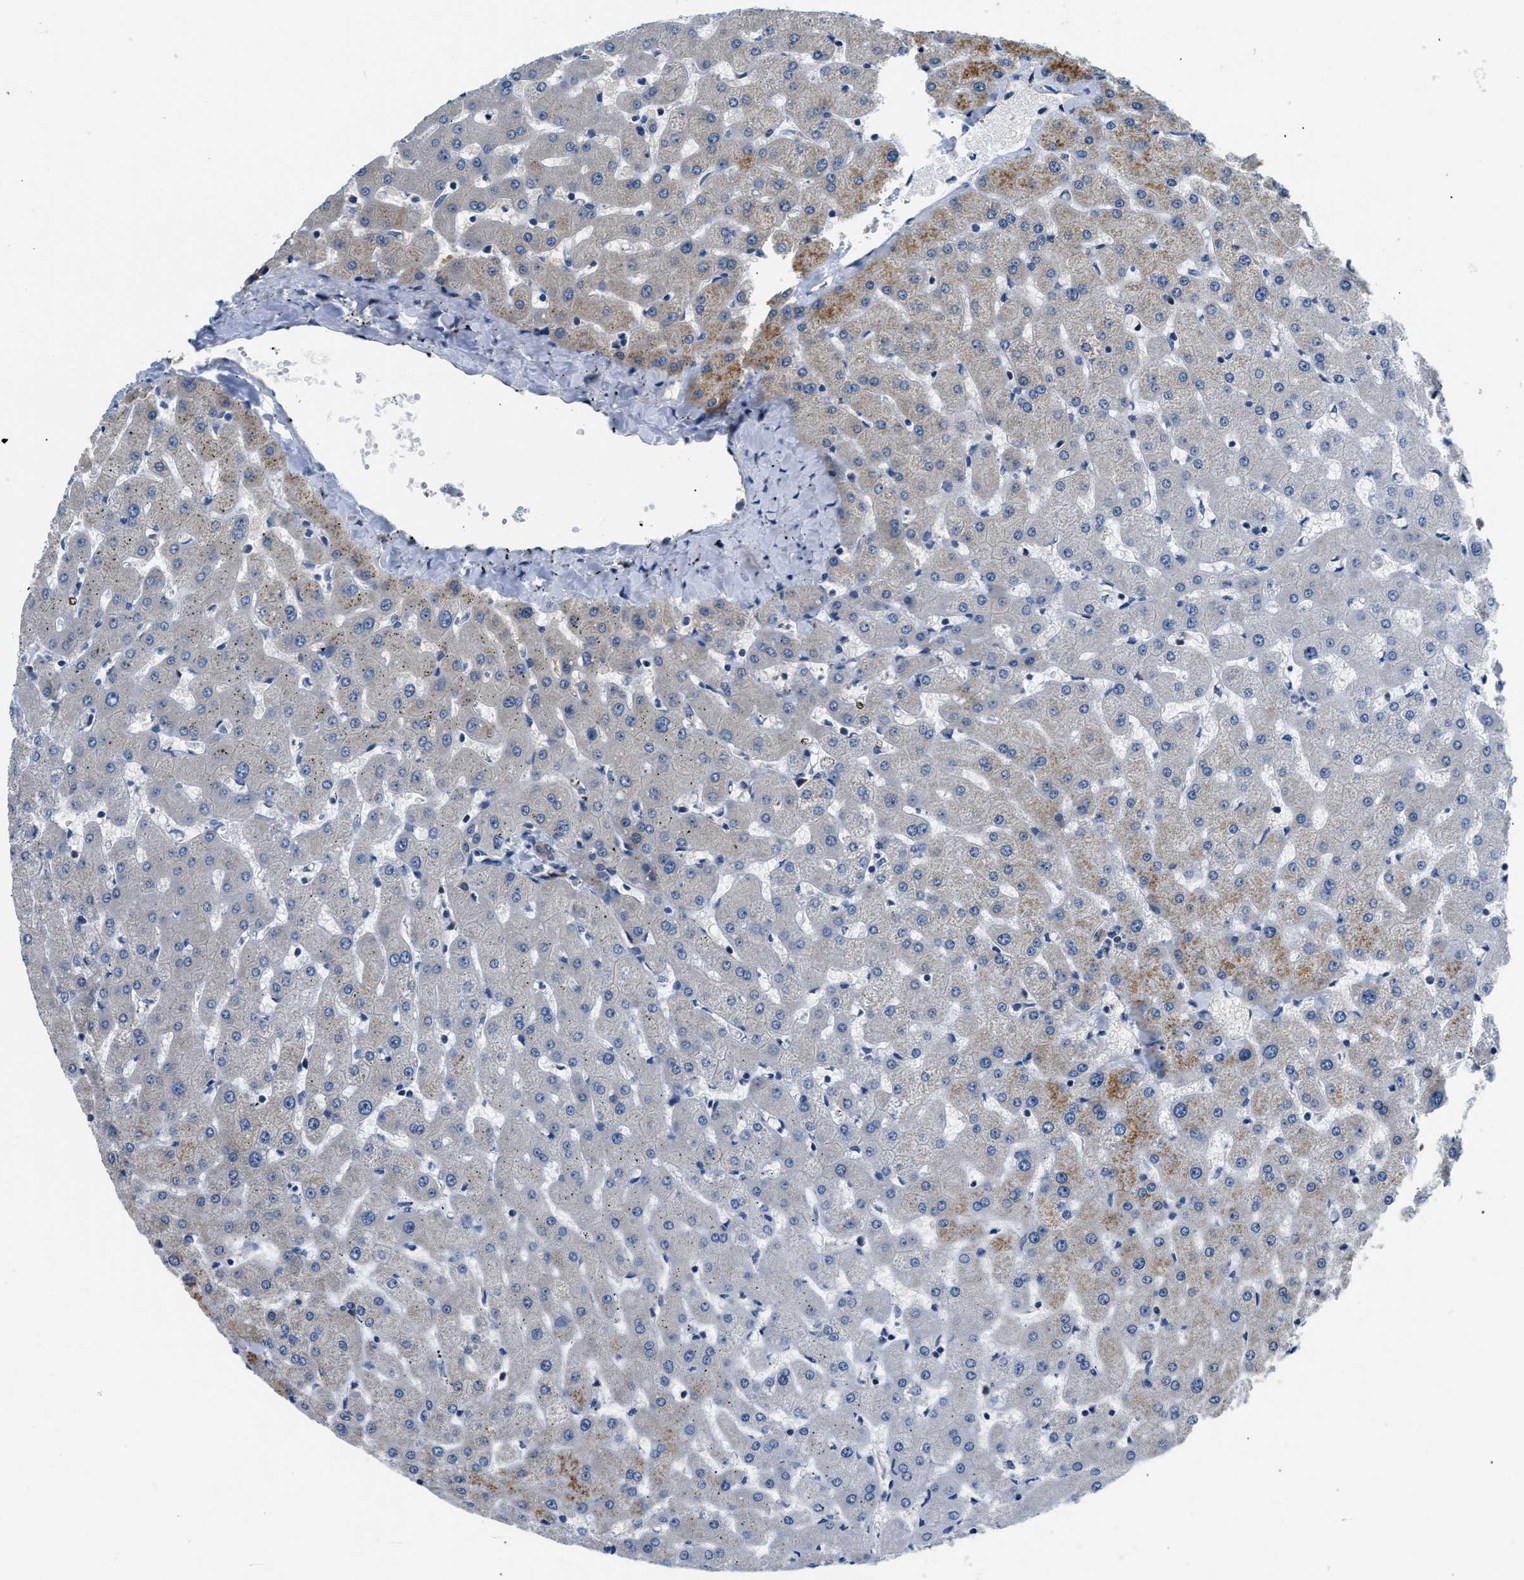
{"staining": {"intensity": "negative", "quantity": "none", "location": "none"}, "tissue": "liver", "cell_type": "Cholangiocytes", "image_type": "normal", "snomed": [{"axis": "morphology", "description": "Normal tissue, NOS"}, {"axis": "topography", "description": "Liver"}], "caption": "Liver stained for a protein using immunohistochemistry (IHC) exhibits no expression cholangiocytes.", "gene": "PPP2R1B", "patient": {"sex": "female", "age": 63}}